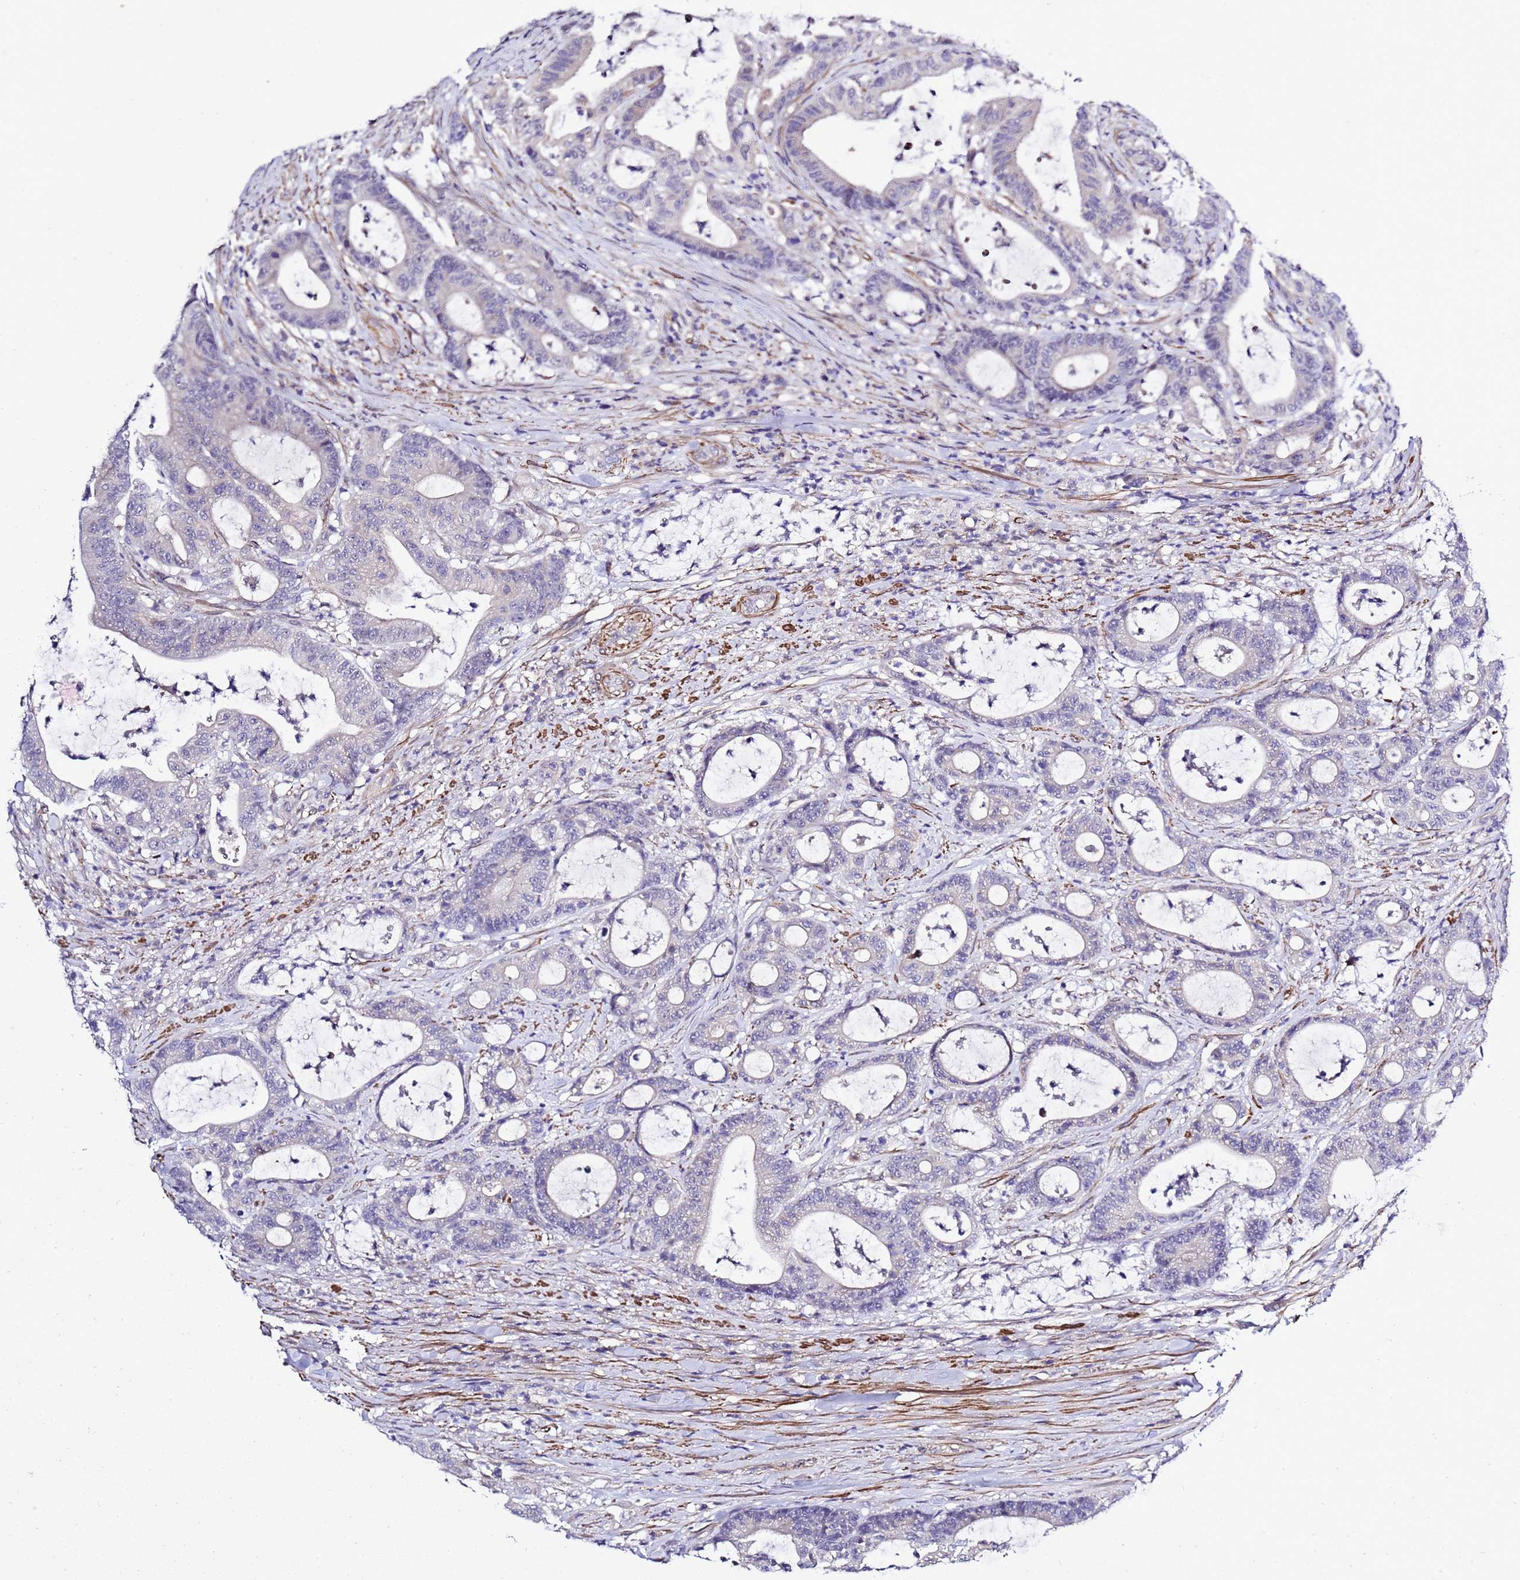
{"staining": {"intensity": "negative", "quantity": "none", "location": "none"}, "tissue": "colorectal cancer", "cell_type": "Tumor cells", "image_type": "cancer", "snomed": [{"axis": "morphology", "description": "Adenocarcinoma, NOS"}, {"axis": "topography", "description": "Colon"}], "caption": "Immunohistochemistry (IHC) micrograph of colorectal adenocarcinoma stained for a protein (brown), which displays no positivity in tumor cells.", "gene": "GZF1", "patient": {"sex": "female", "age": 84}}